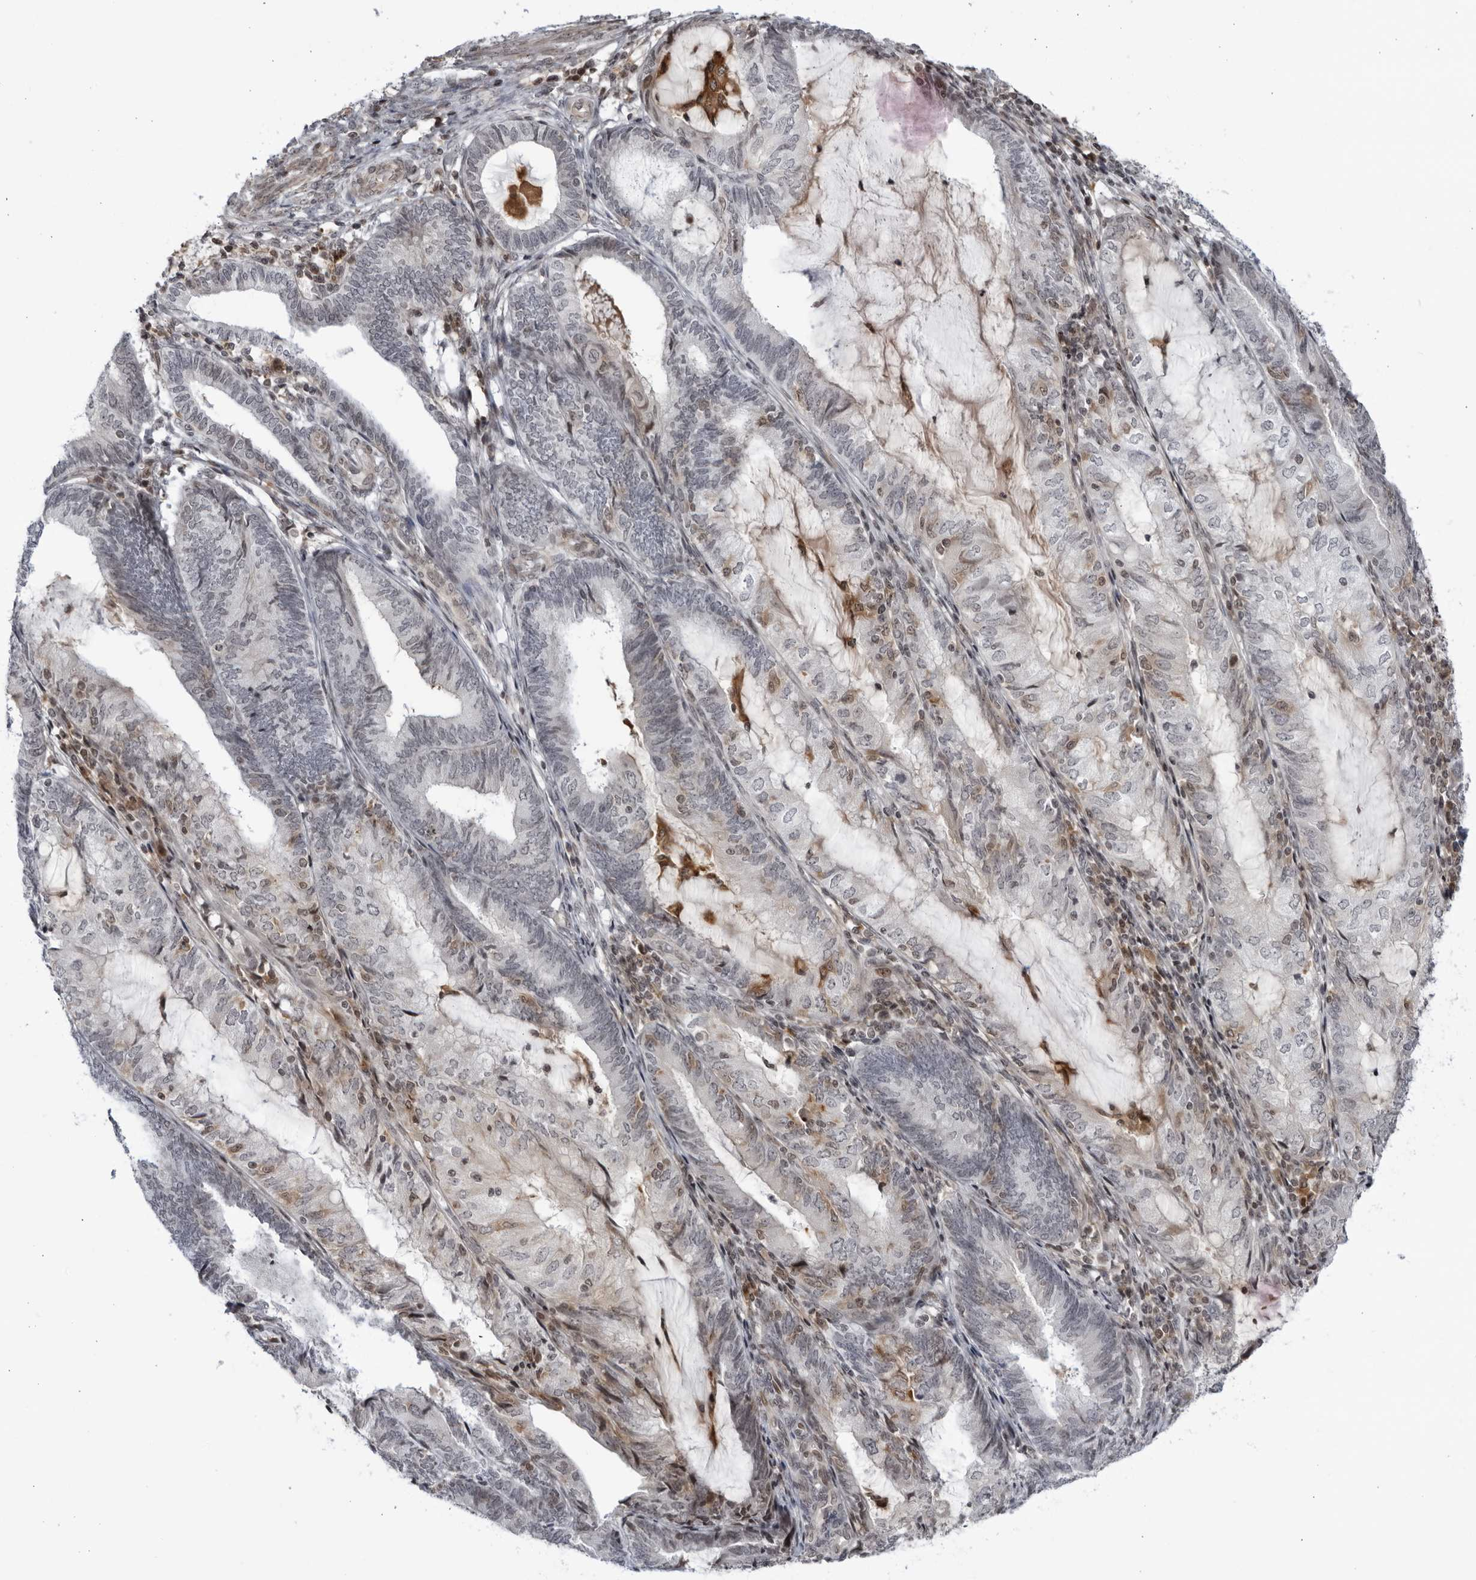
{"staining": {"intensity": "negative", "quantity": "none", "location": "none"}, "tissue": "endometrial cancer", "cell_type": "Tumor cells", "image_type": "cancer", "snomed": [{"axis": "morphology", "description": "Adenocarcinoma, NOS"}, {"axis": "topography", "description": "Endometrium"}], "caption": "This histopathology image is of endometrial adenocarcinoma stained with IHC to label a protein in brown with the nuclei are counter-stained blue. There is no staining in tumor cells.", "gene": "DTL", "patient": {"sex": "female", "age": 81}}